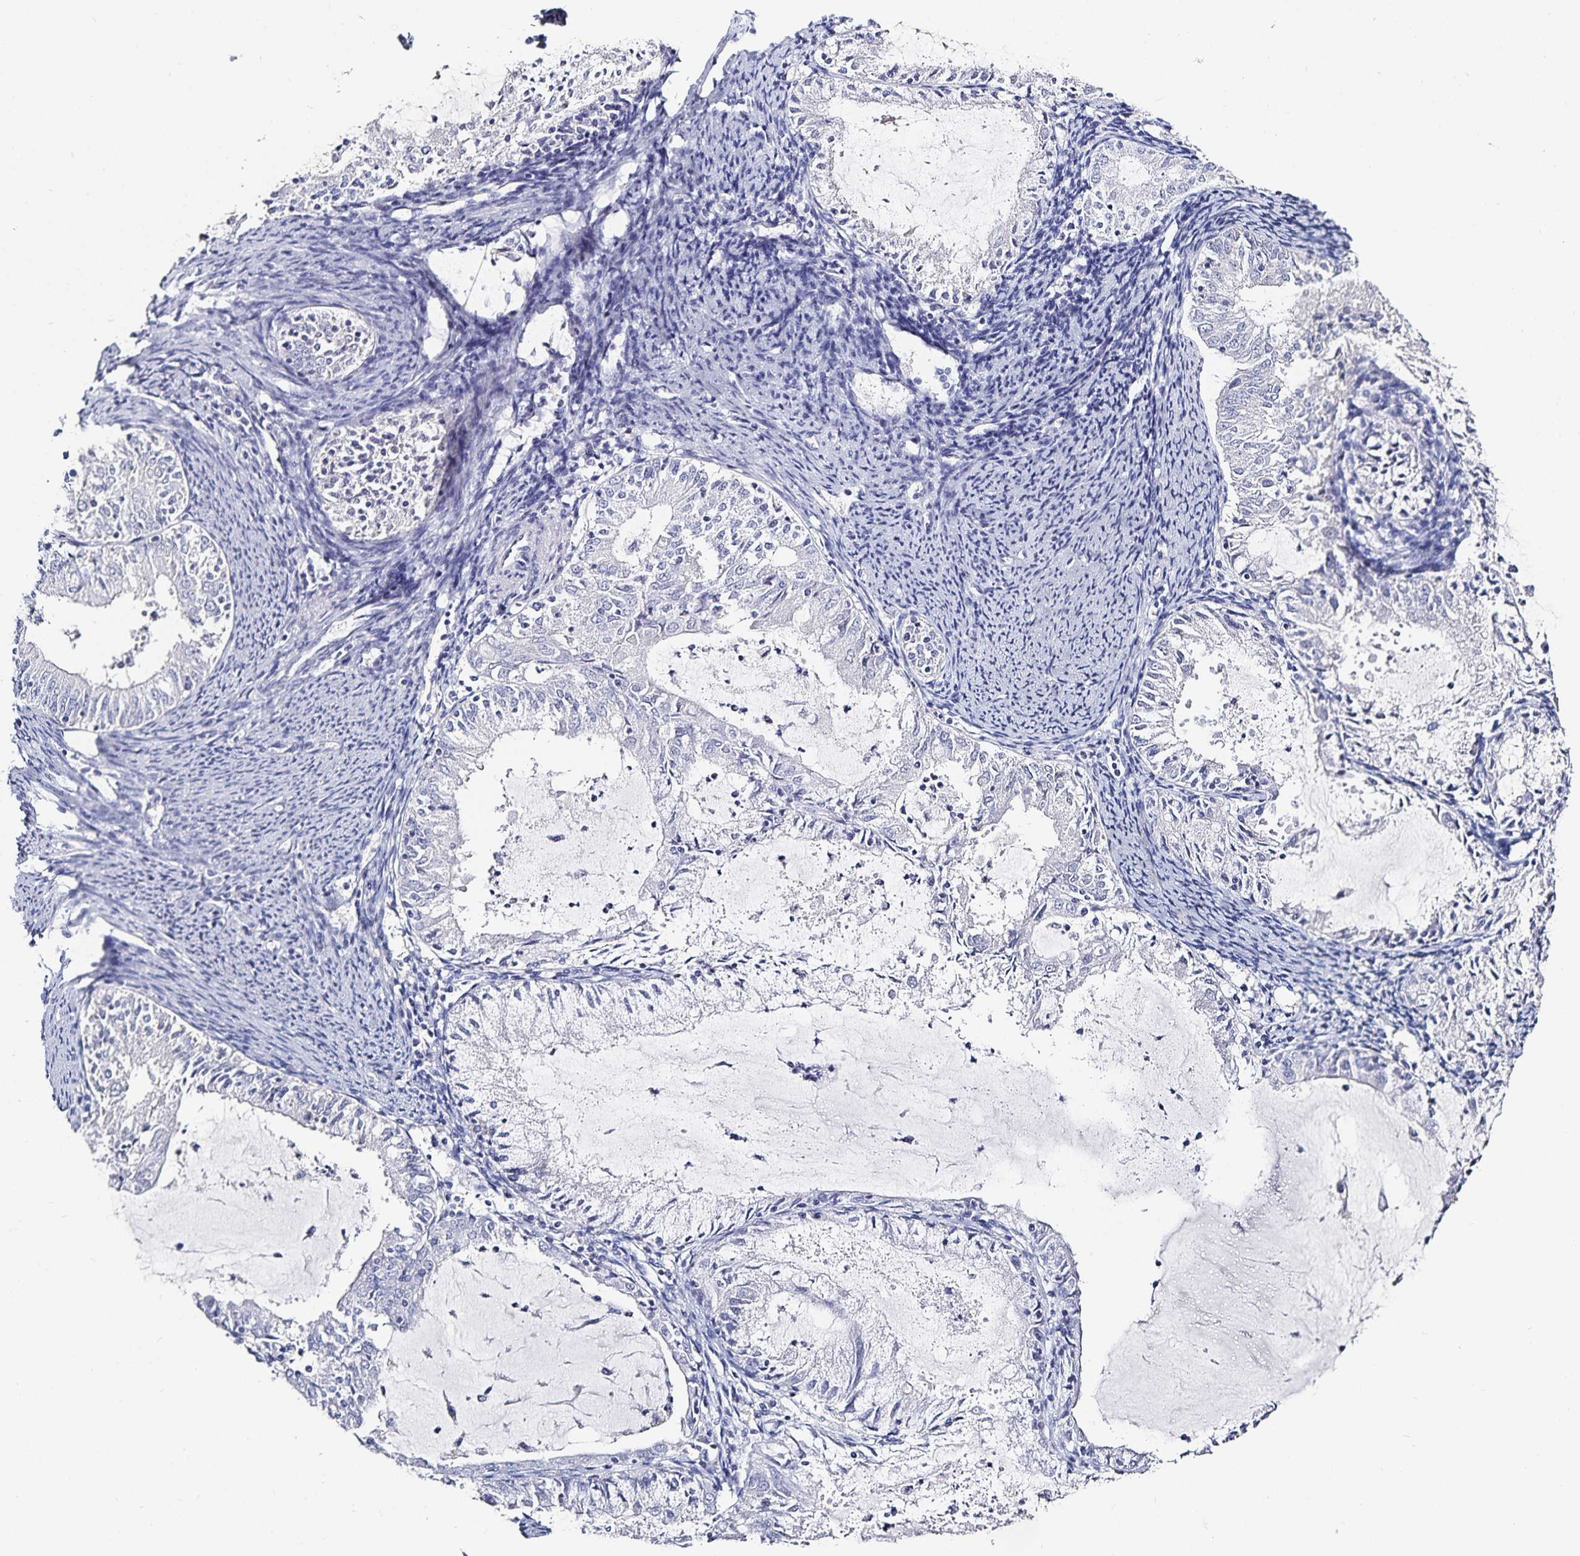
{"staining": {"intensity": "negative", "quantity": "none", "location": "none"}, "tissue": "endometrial cancer", "cell_type": "Tumor cells", "image_type": "cancer", "snomed": [{"axis": "morphology", "description": "Adenocarcinoma, NOS"}, {"axis": "topography", "description": "Endometrium"}], "caption": "Tumor cells show no significant protein staining in endometrial cancer (adenocarcinoma).", "gene": "TTR", "patient": {"sex": "female", "age": 57}}